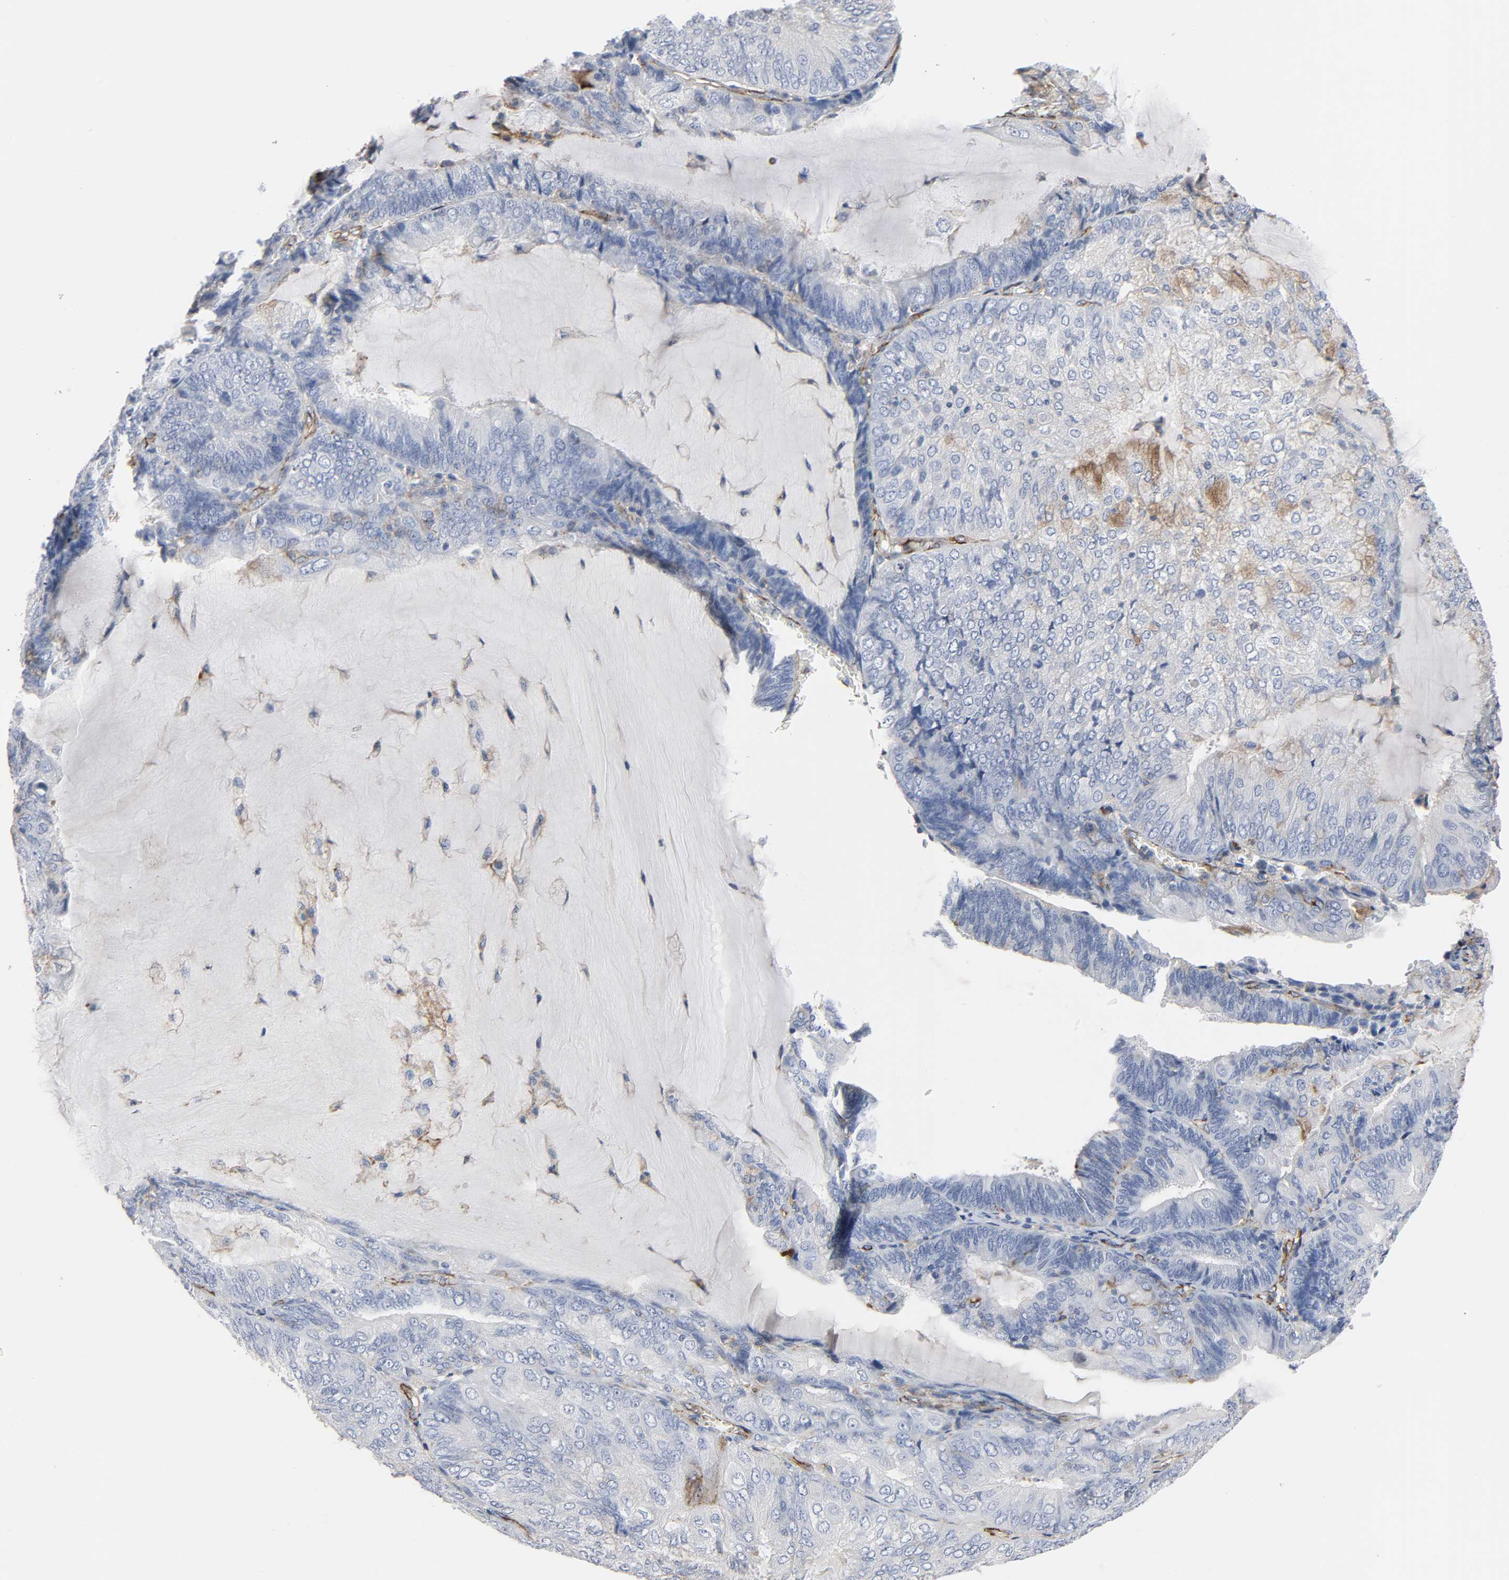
{"staining": {"intensity": "negative", "quantity": "none", "location": "none"}, "tissue": "endometrial cancer", "cell_type": "Tumor cells", "image_type": "cancer", "snomed": [{"axis": "morphology", "description": "Adenocarcinoma, NOS"}, {"axis": "topography", "description": "Endometrium"}], "caption": "High power microscopy photomicrograph of an immunohistochemistry (IHC) image of endometrial cancer, revealing no significant positivity in tumor cells.", "gene": "PECAM1", "patient": {"sex": "female", "age": 81}}